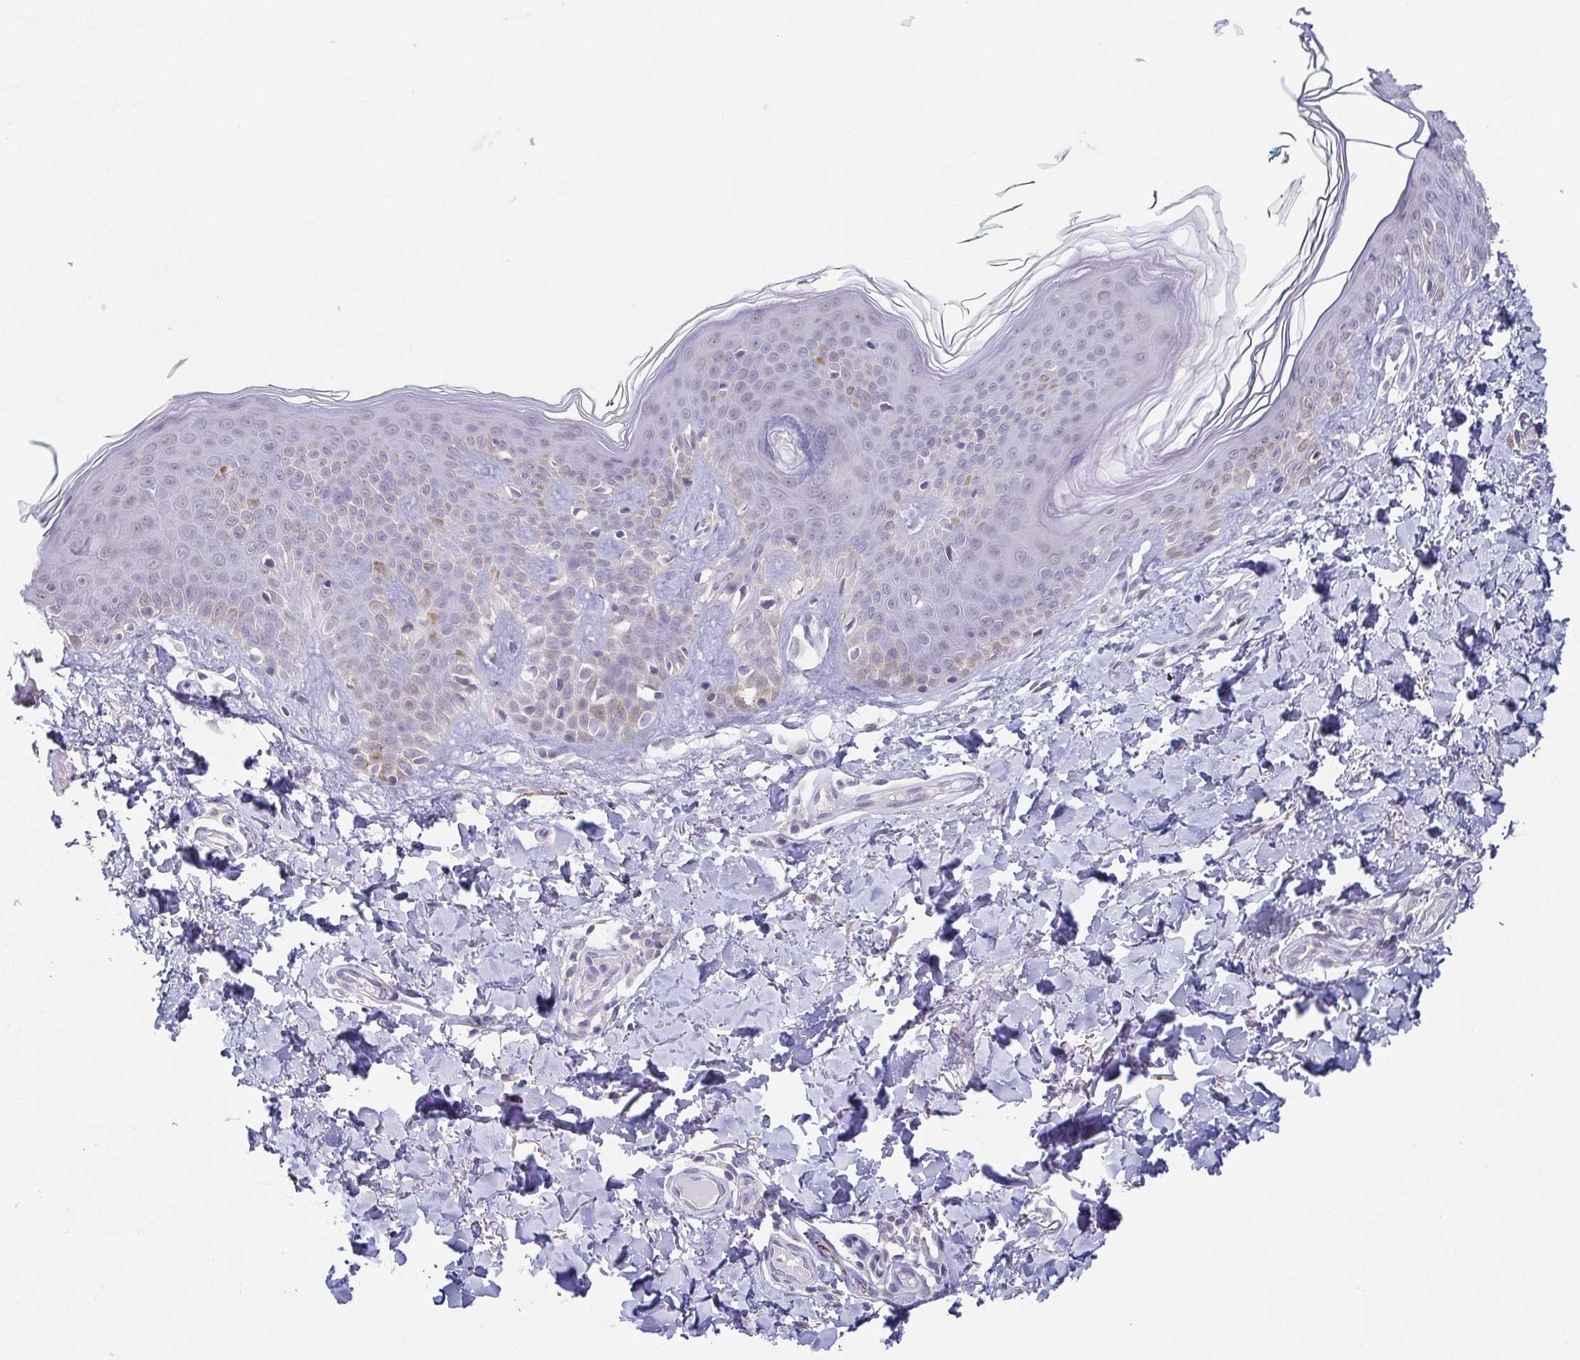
{"staining": {"intensity": "negative", "quantity": "none", "location": "none"}, "tissue": "skin", "cell_type": "Fibroblasts", "image_type": "normal", "snomed": [{"axis": "morphology", "description": "Normal tissue, NOS"}, {"axis": "topography", "description": "Skin"}, {"axis": "topography", "description": "Peripheral nerve tissue"}], "caption": "The immunohistochemistry image has no significant staining in fibroblasts of skin. (Brightfield microscopy of DAB (3,3'-diaminobenzidine) immunohistochemistry at high magnification).", "gene": "NEFH", "patient": {"sex": "female", "age": 45}}